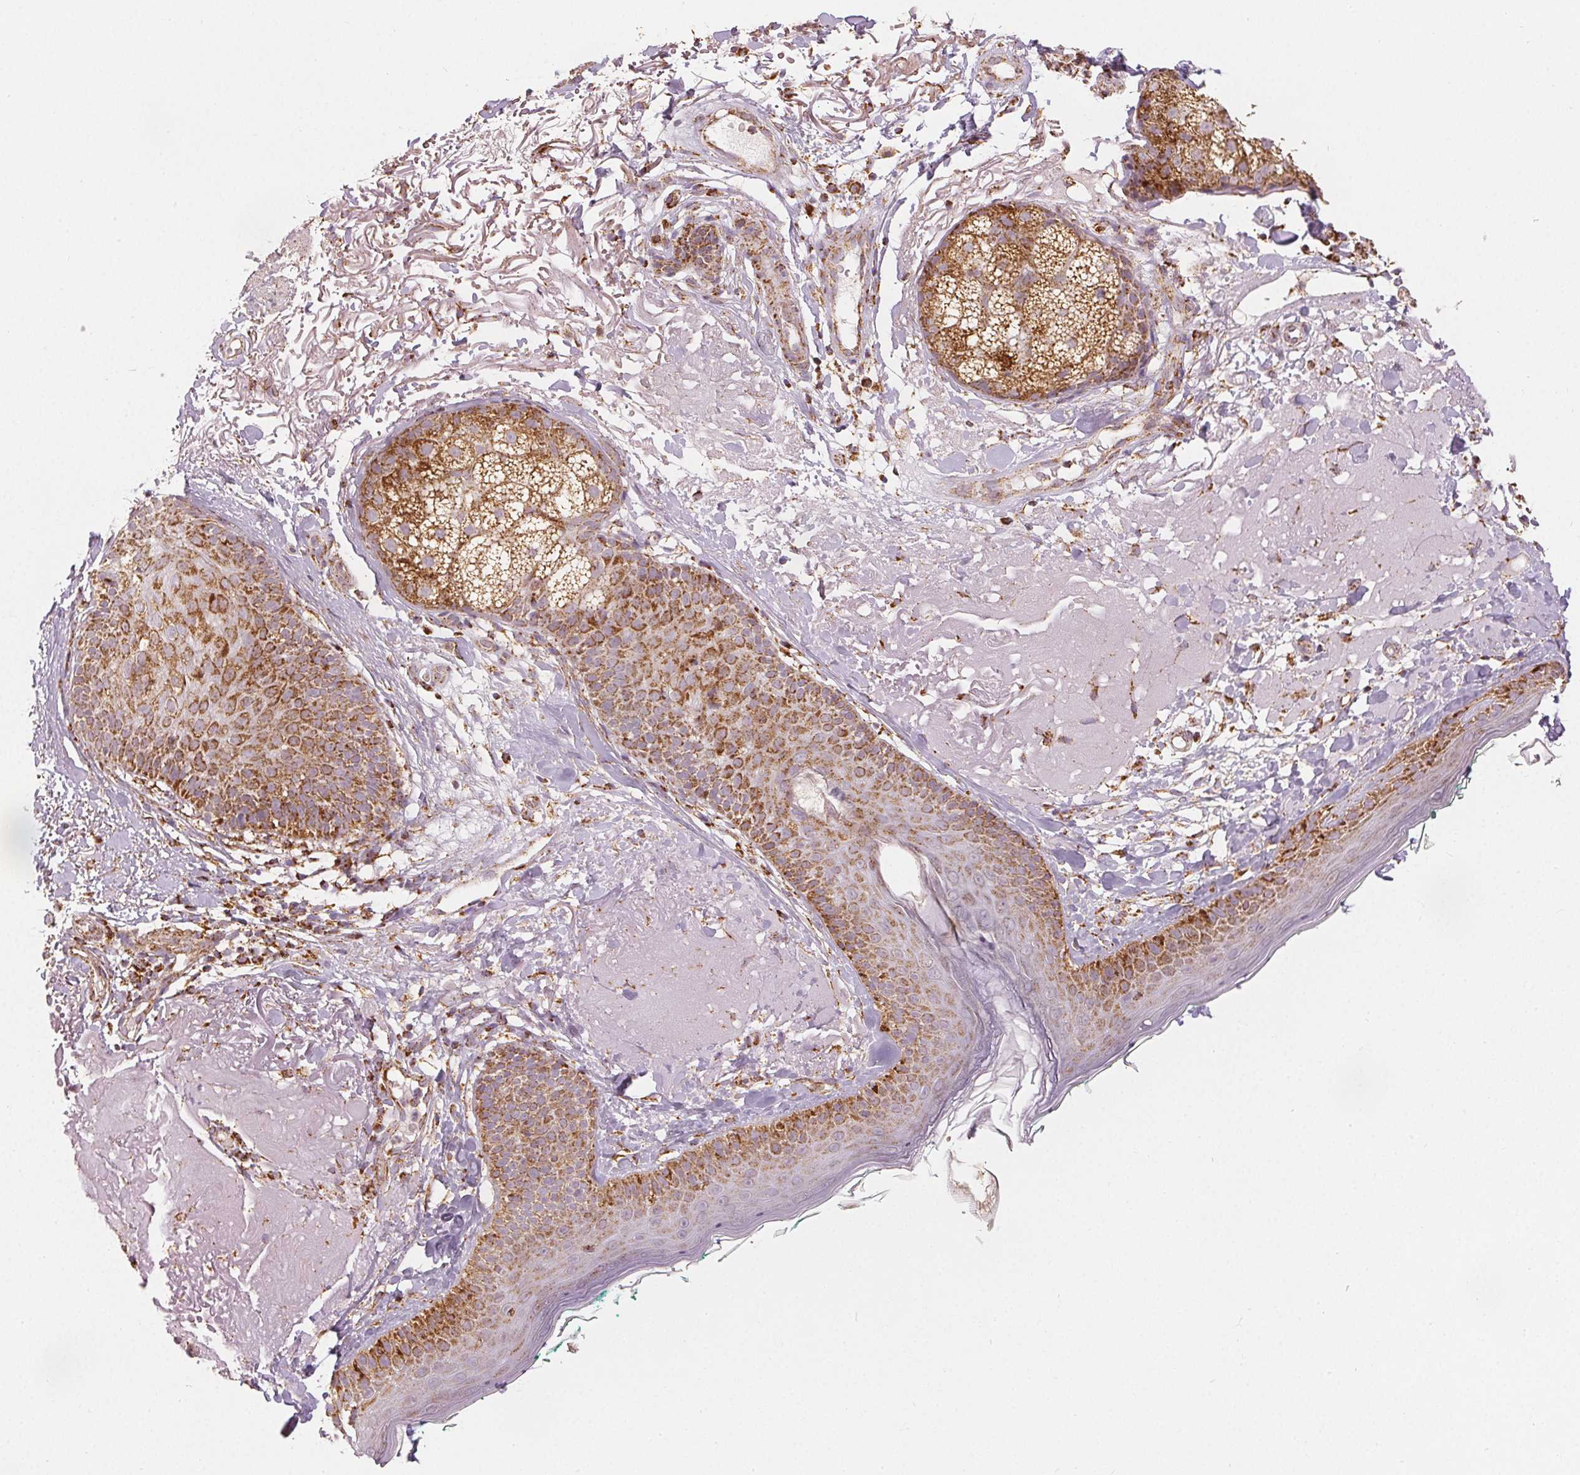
{"staining": {"intensity": "moderate", "quantity": "<25%", "location": "cytoplasmic/membranous"}, "tissue": "skin", "cell_type": "Fibroblasts", "image_type": "normal", "snomed": [{"axis": "morphology", "description": "Normal tissue, NOS"}, {"axis": "topography", "description": "Skin"}], "caption": "Immunohistochemistry micrograph of benign skin: skin stained using immunohistochemistry shows low levels of moderate protein expression localized specifically in the cytoplasmic/membranous of fibroblasts, appearing as a cytoplasmic/membranous brown color.", "gene": "SDHB", "patient": {"sex": "male", "age": 73}}